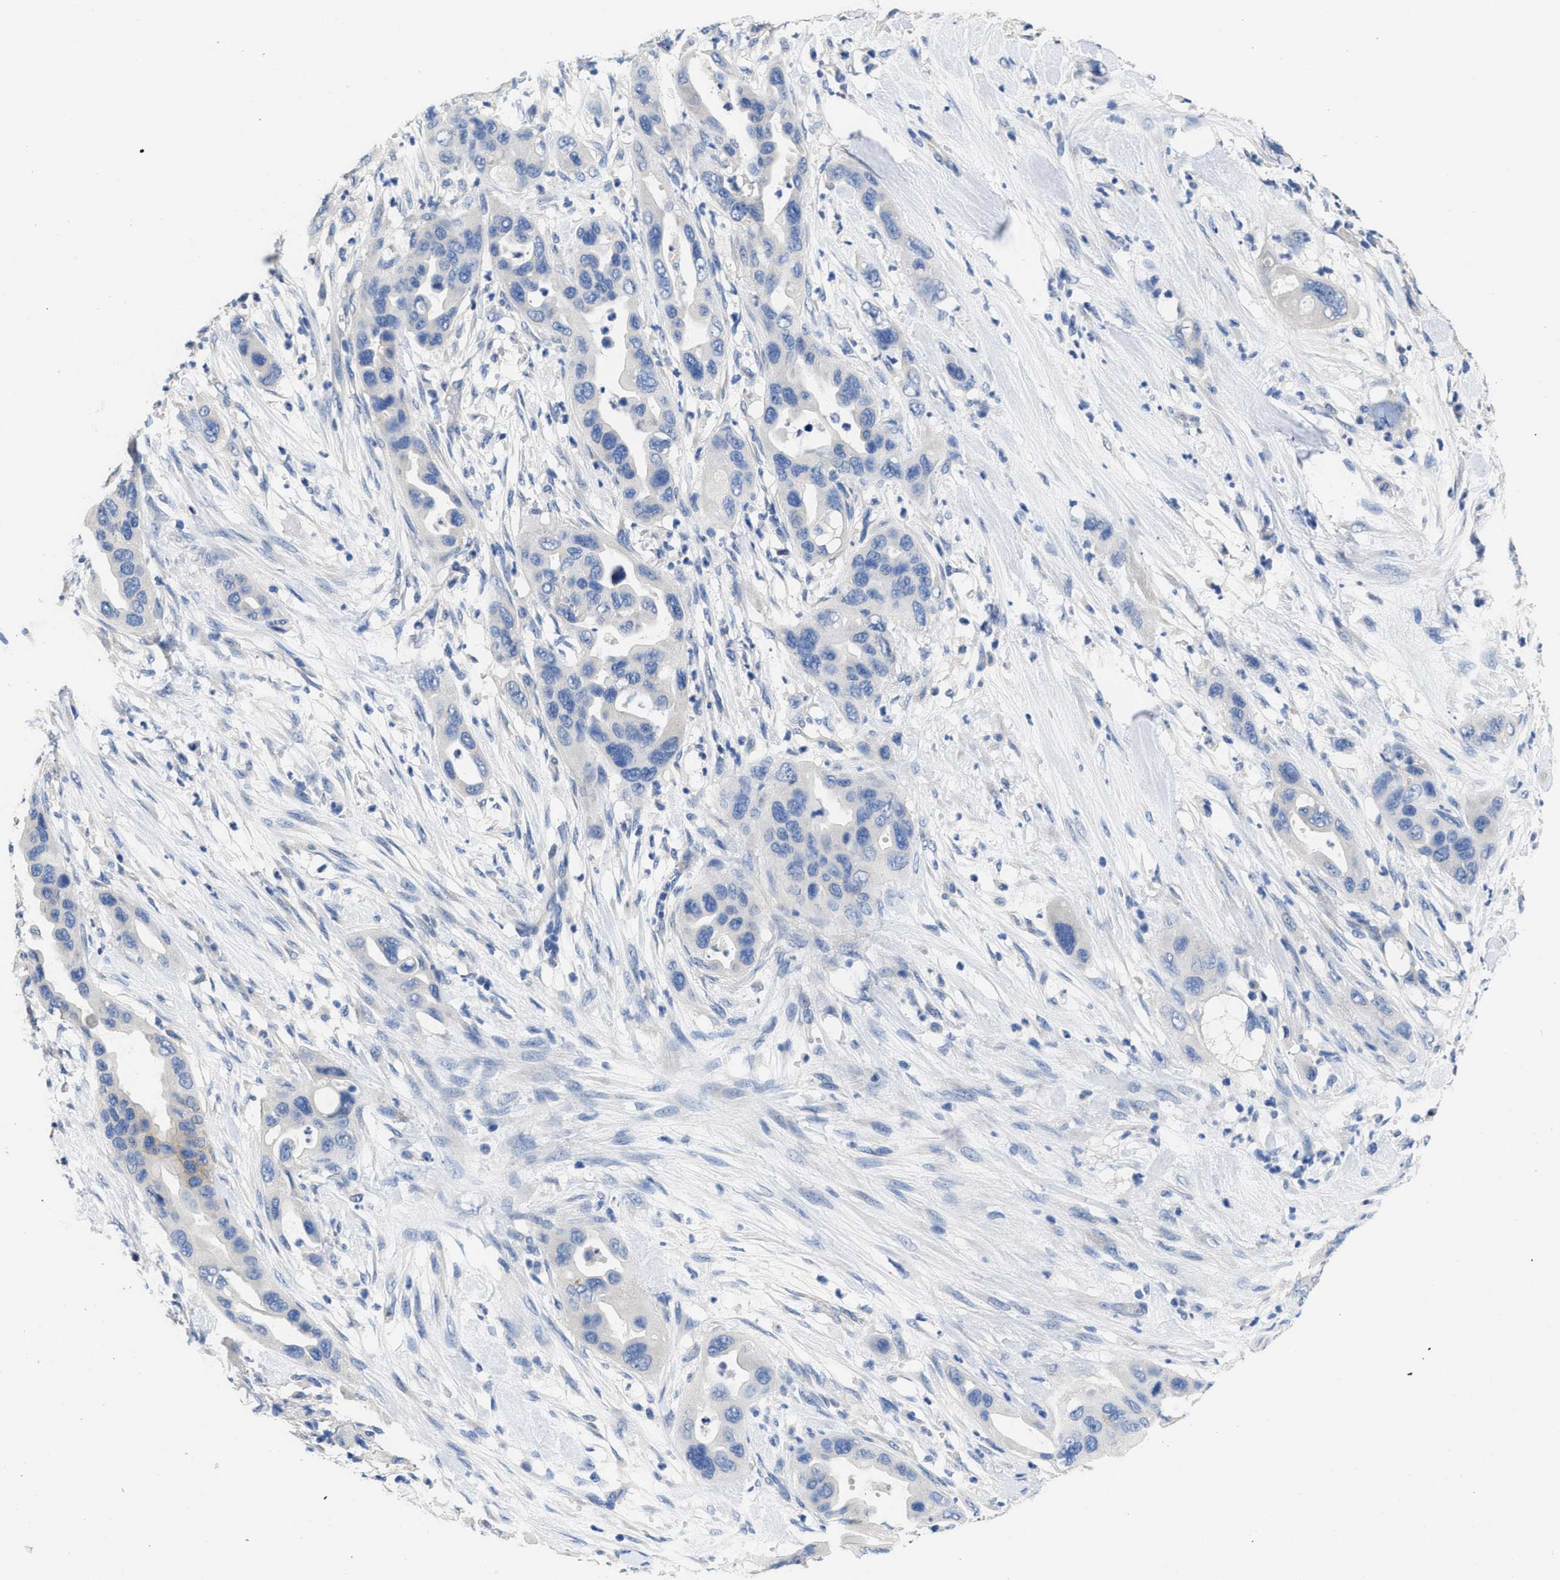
{"staining": {"intensity": "negative", "quantity": "none", "location": "none"}, "tissue": "pancreatic cancer", "cell_type": "Tumor cells", "image_type": "cancer", "snomed": [{"axis": "morphology", "description": "Adenocarcinoma, NOS"}, {"axis": "topography", "description": "Pancreas"}], "caption": "Adenocarcinoma (pancreatic) was stained to show a protein in brown. There is no significant staining in tumor cells.", "gene": "CA9", "patient": {"sex": "female", "age": 71}}